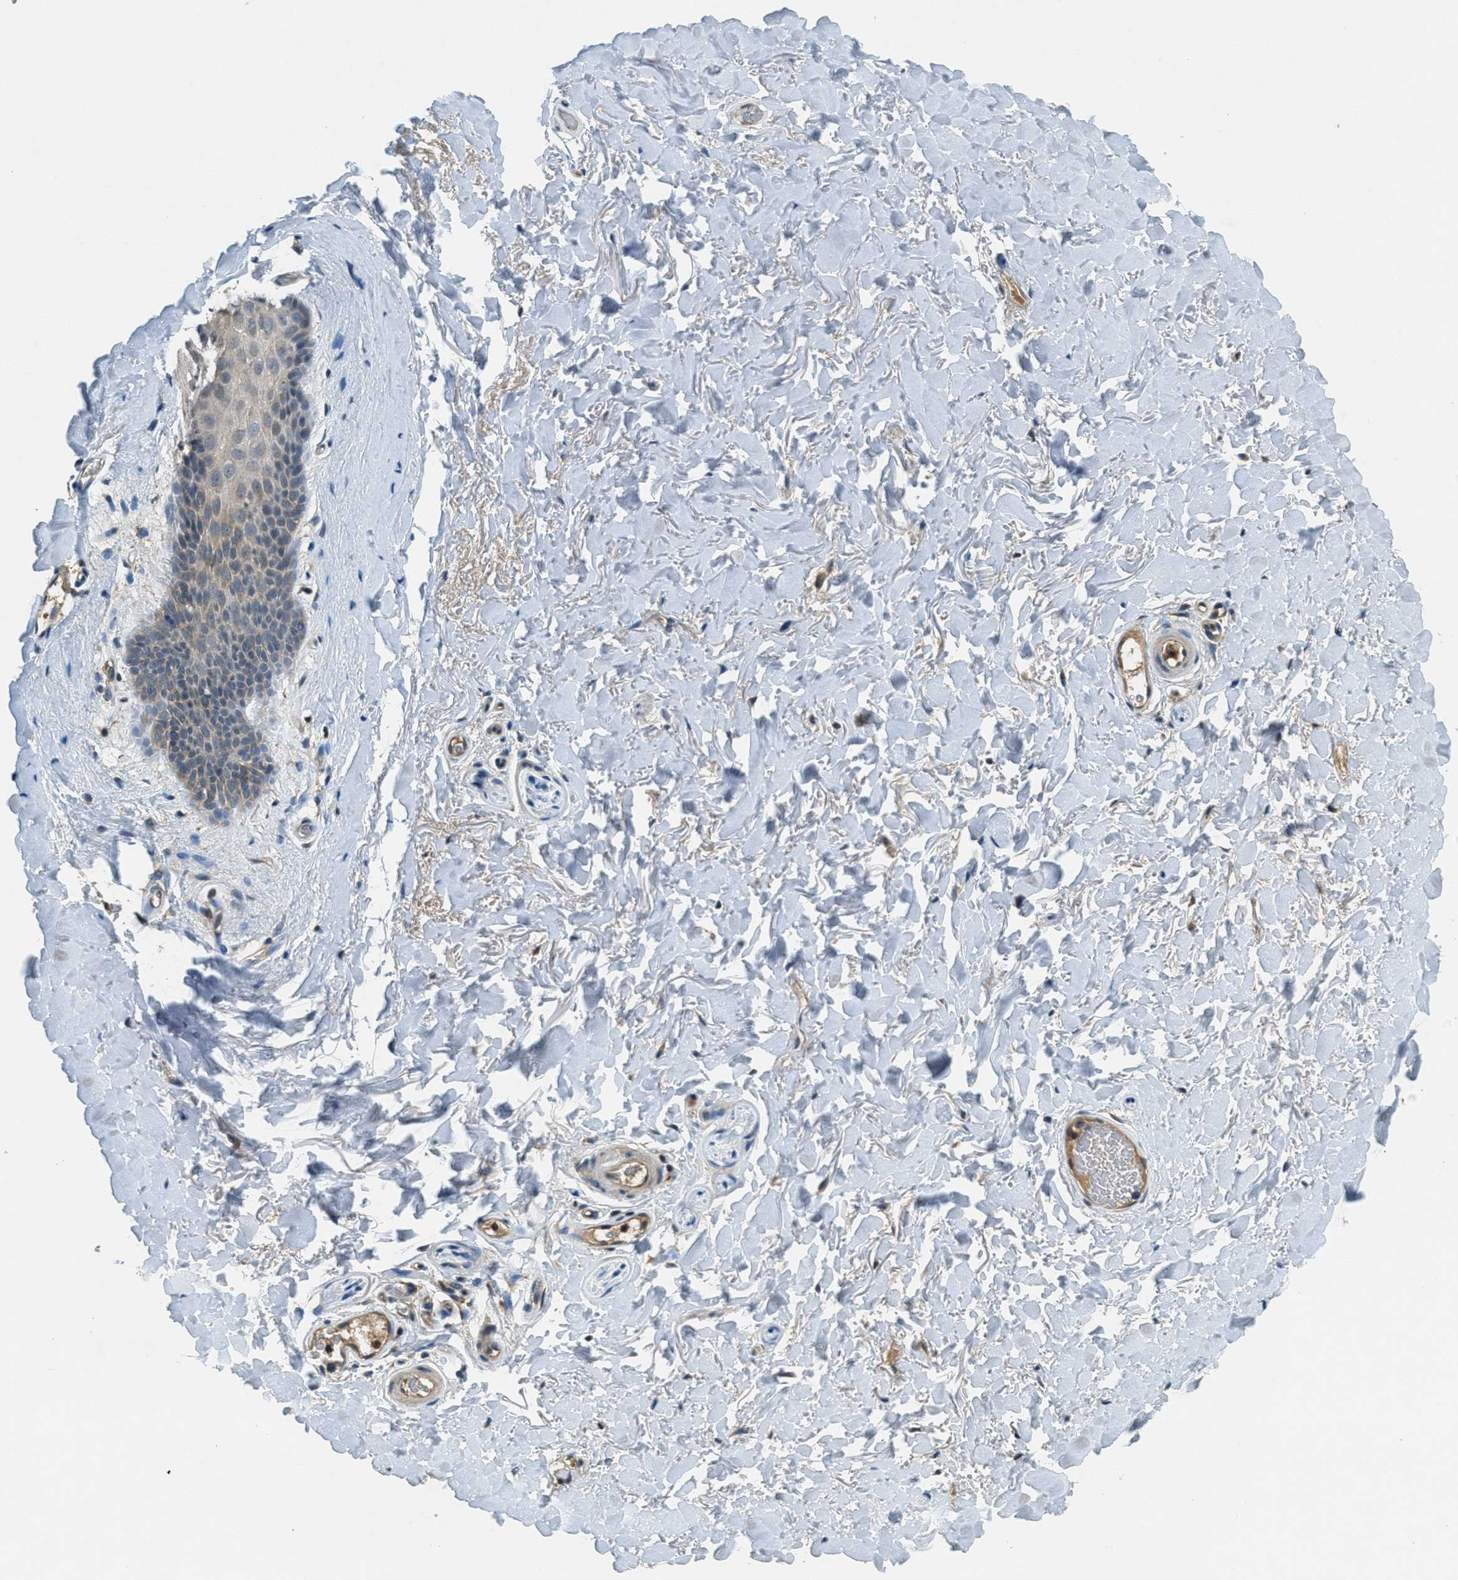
{"staining": {"intensity": "weak", "quantity": "<25%", "location": "nuclear"}, "tissue": "skin", "cell_type": "Epidermal cells", "image_type": "normal", "snomed": [{"axis": "morphology", "description": "Normal tissue, NOS"}, {"axis": "topography", "description": "Anal"}], "caption": "The image displays no significant staining in epidermal cells of skin.", "gene": "DUSP6", "patient": {"sex": "male", "age": 74}}